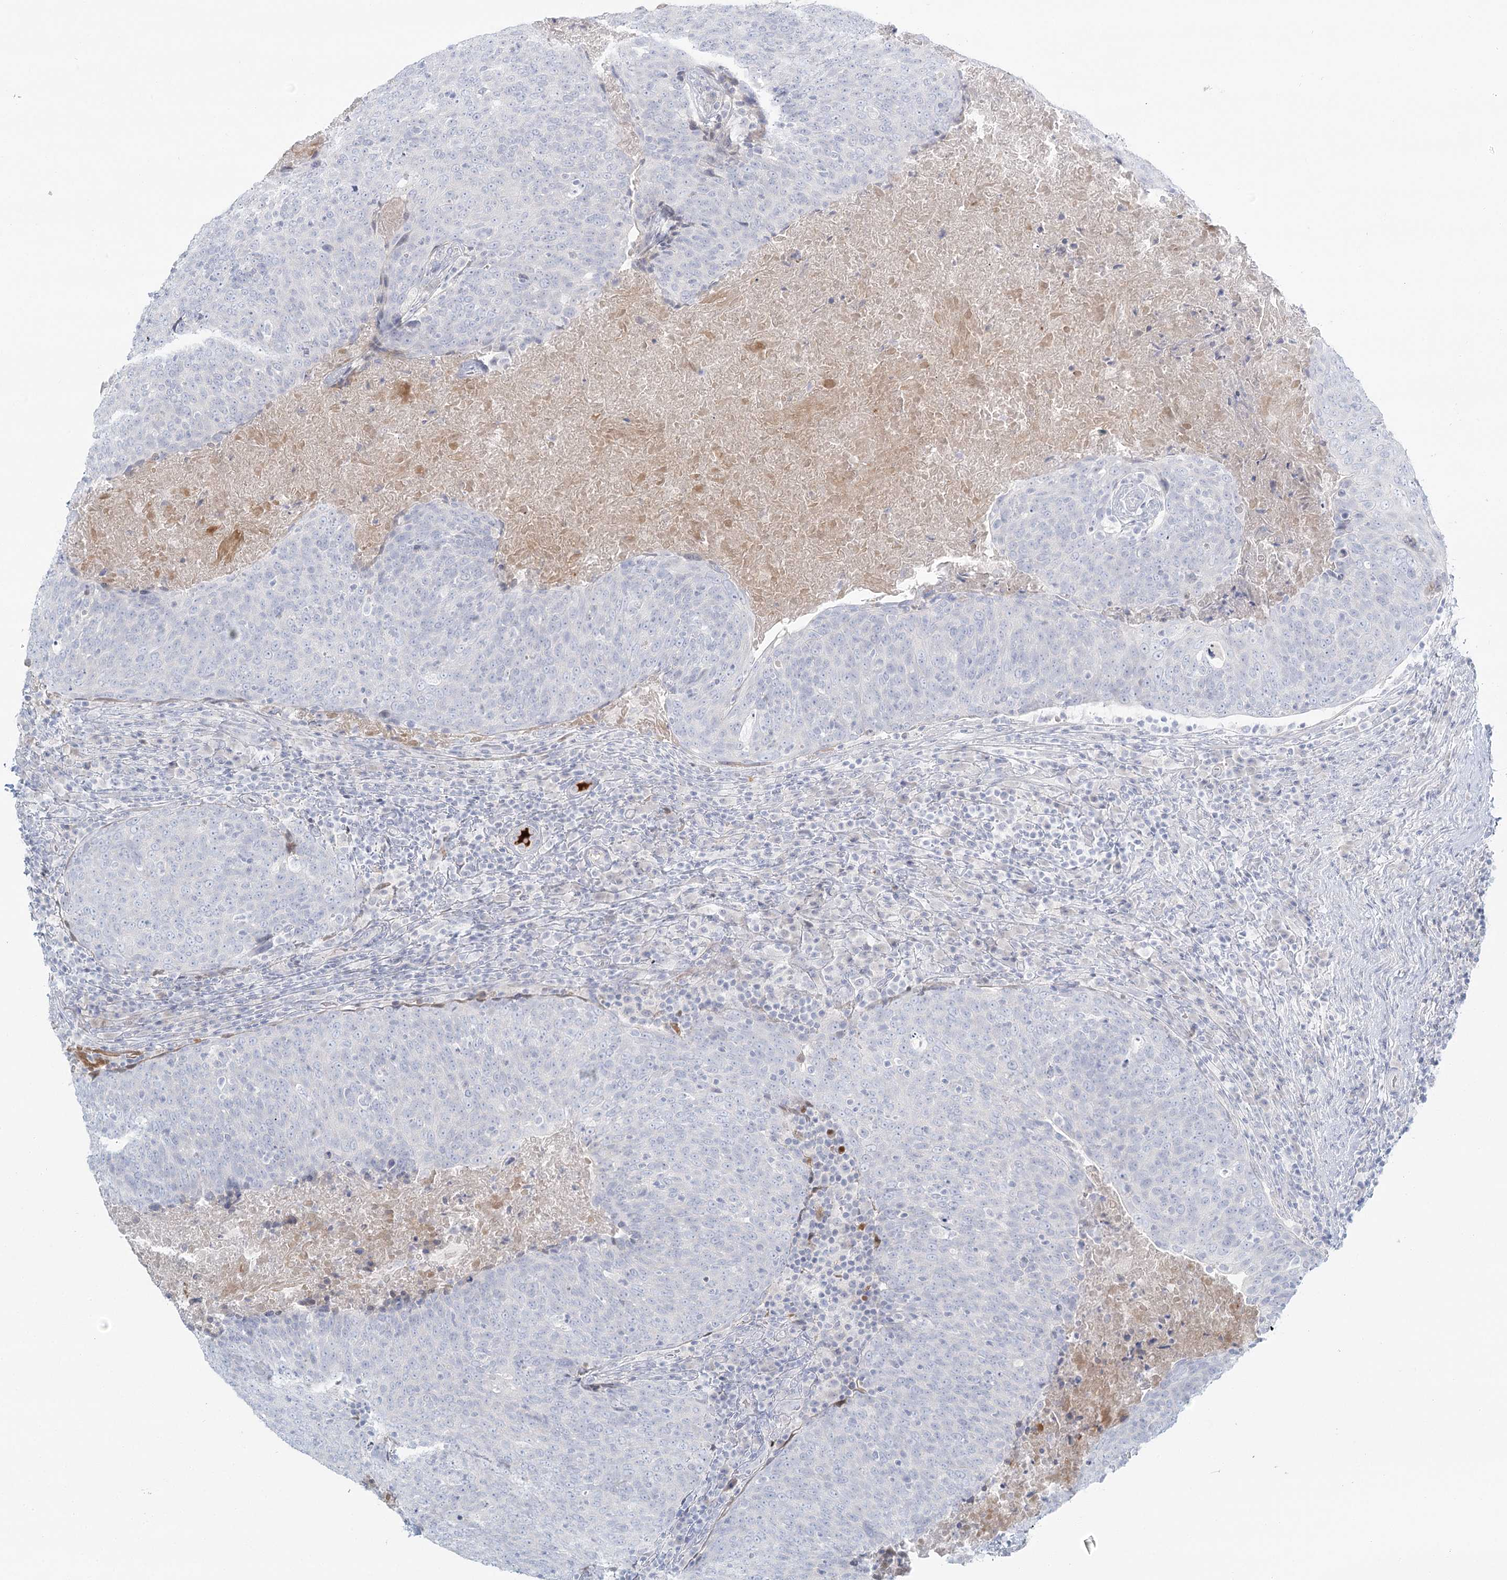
{"staining": {"intensity": "negative", "quantity": "none", "location": "none"}, "tissue": "head and neck cancer", "cell_type": "Tumor cells", "image_type": "cancer", "snomed": [{"axis": "morphology", "description": "Squamous cell carcinoma, NOS"}, {"axis": "morphology", "description": "Squamous cell carcinoma, metastatic, NOS"}, {"axis": "topography", "description": "Lymph node"}, {"axis": "topography", "description": "Head-Neck"}], "caption": "An immunohistochemistry (IHC) histopathology image of head and neck cancer (squamous cell carcinoma) is shown. There is no staining in tumor cells of head and neck cancer (squamous cell carcinoma).", "gene": "DMGDH", "patient": {"sex": "male", "age": 62}}